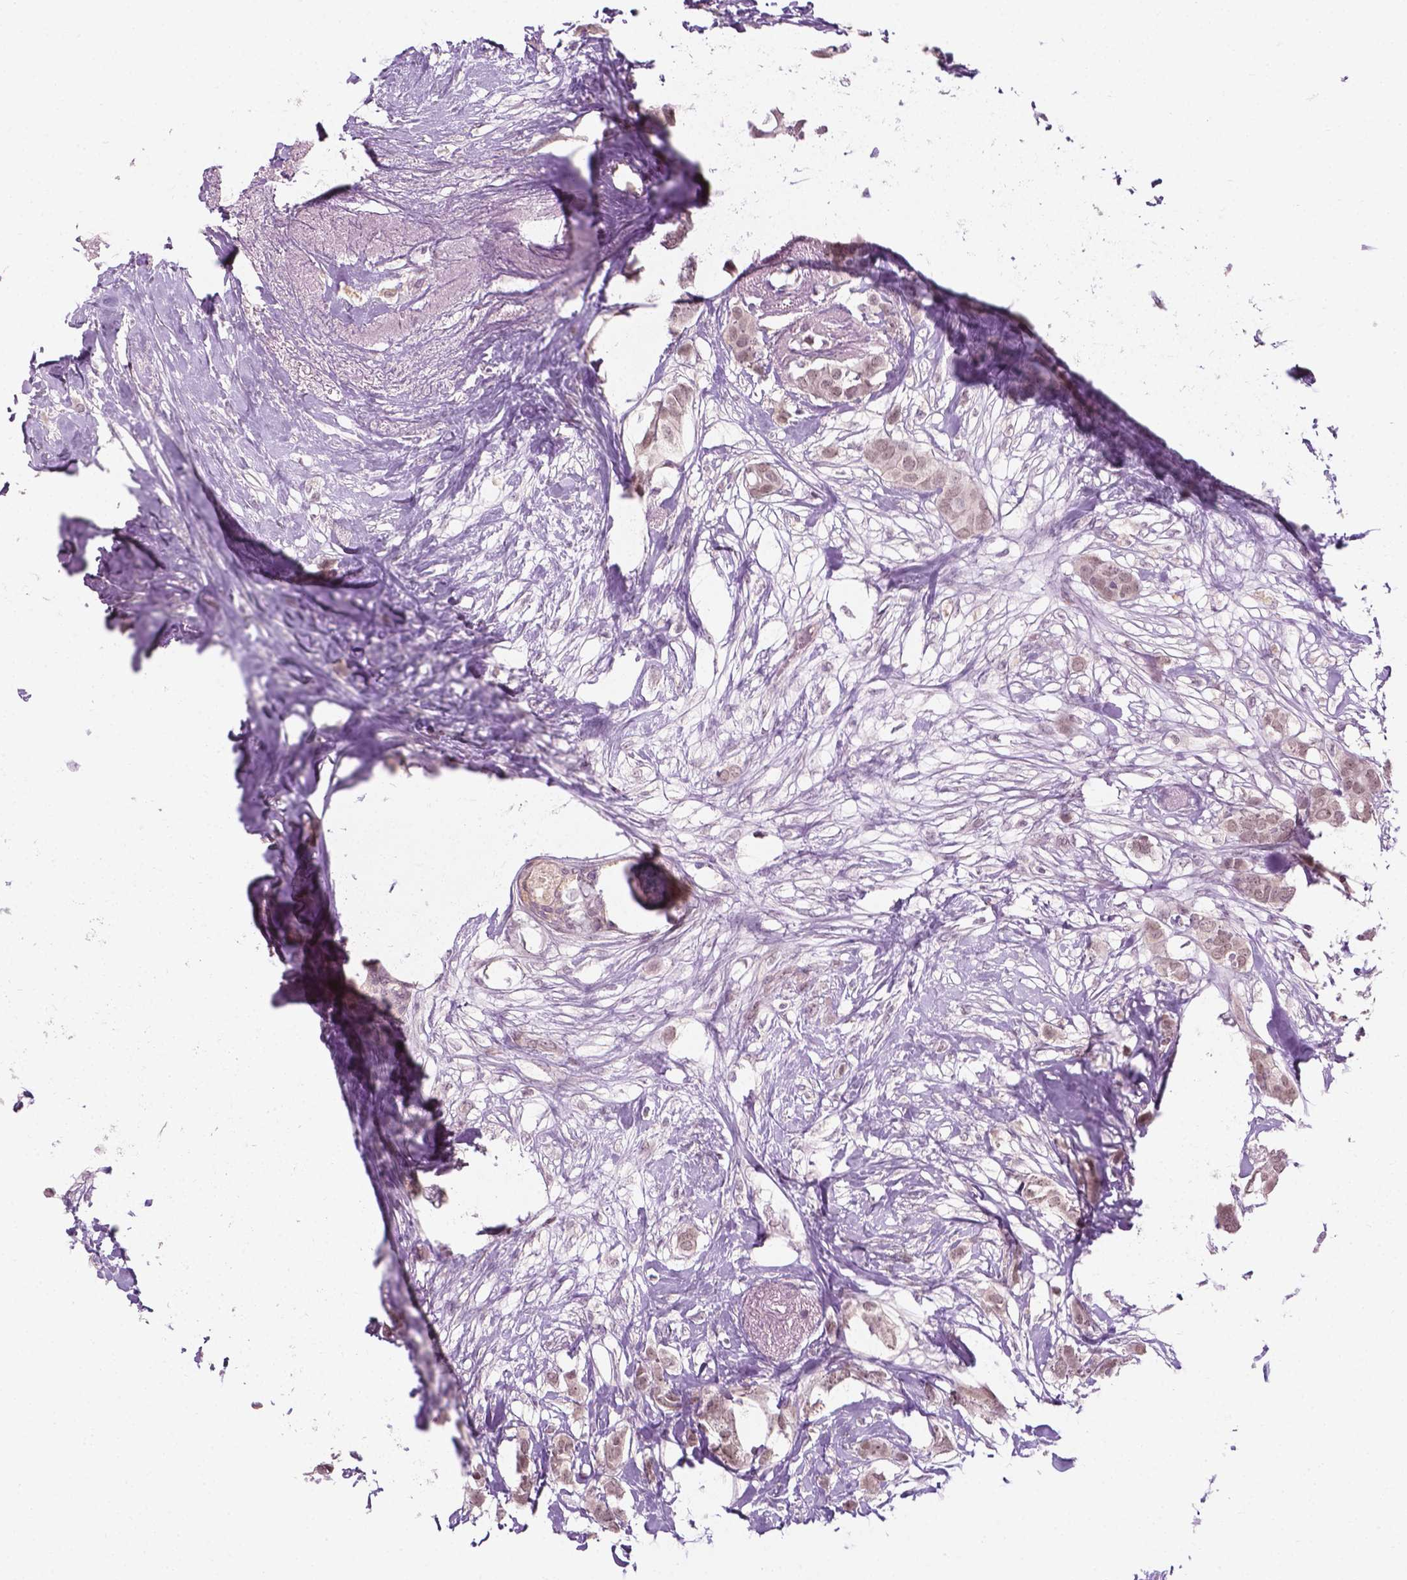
{"staining": {"intensity": "weak", "quantity": ">75%", "location": "nuclear"}, "tissue": "breast cancer", "cell_type": "Tumor cells", "image_type": "cancer", "snomed": [{"axis": "morphology", "description": "Duct carcinoma"}, {"axis": "topography", "description": "Breast"}], "caption": "Immunohistochemistry micrograph of infiltrating ductal carcinoma (breast) stained for a protein (brown), which demonstrates low levels of weak nuclear expression in approximately >75% of tumor cells.", "gene": "DENND4A", "patient": {"sex": "female", "age": 62}}